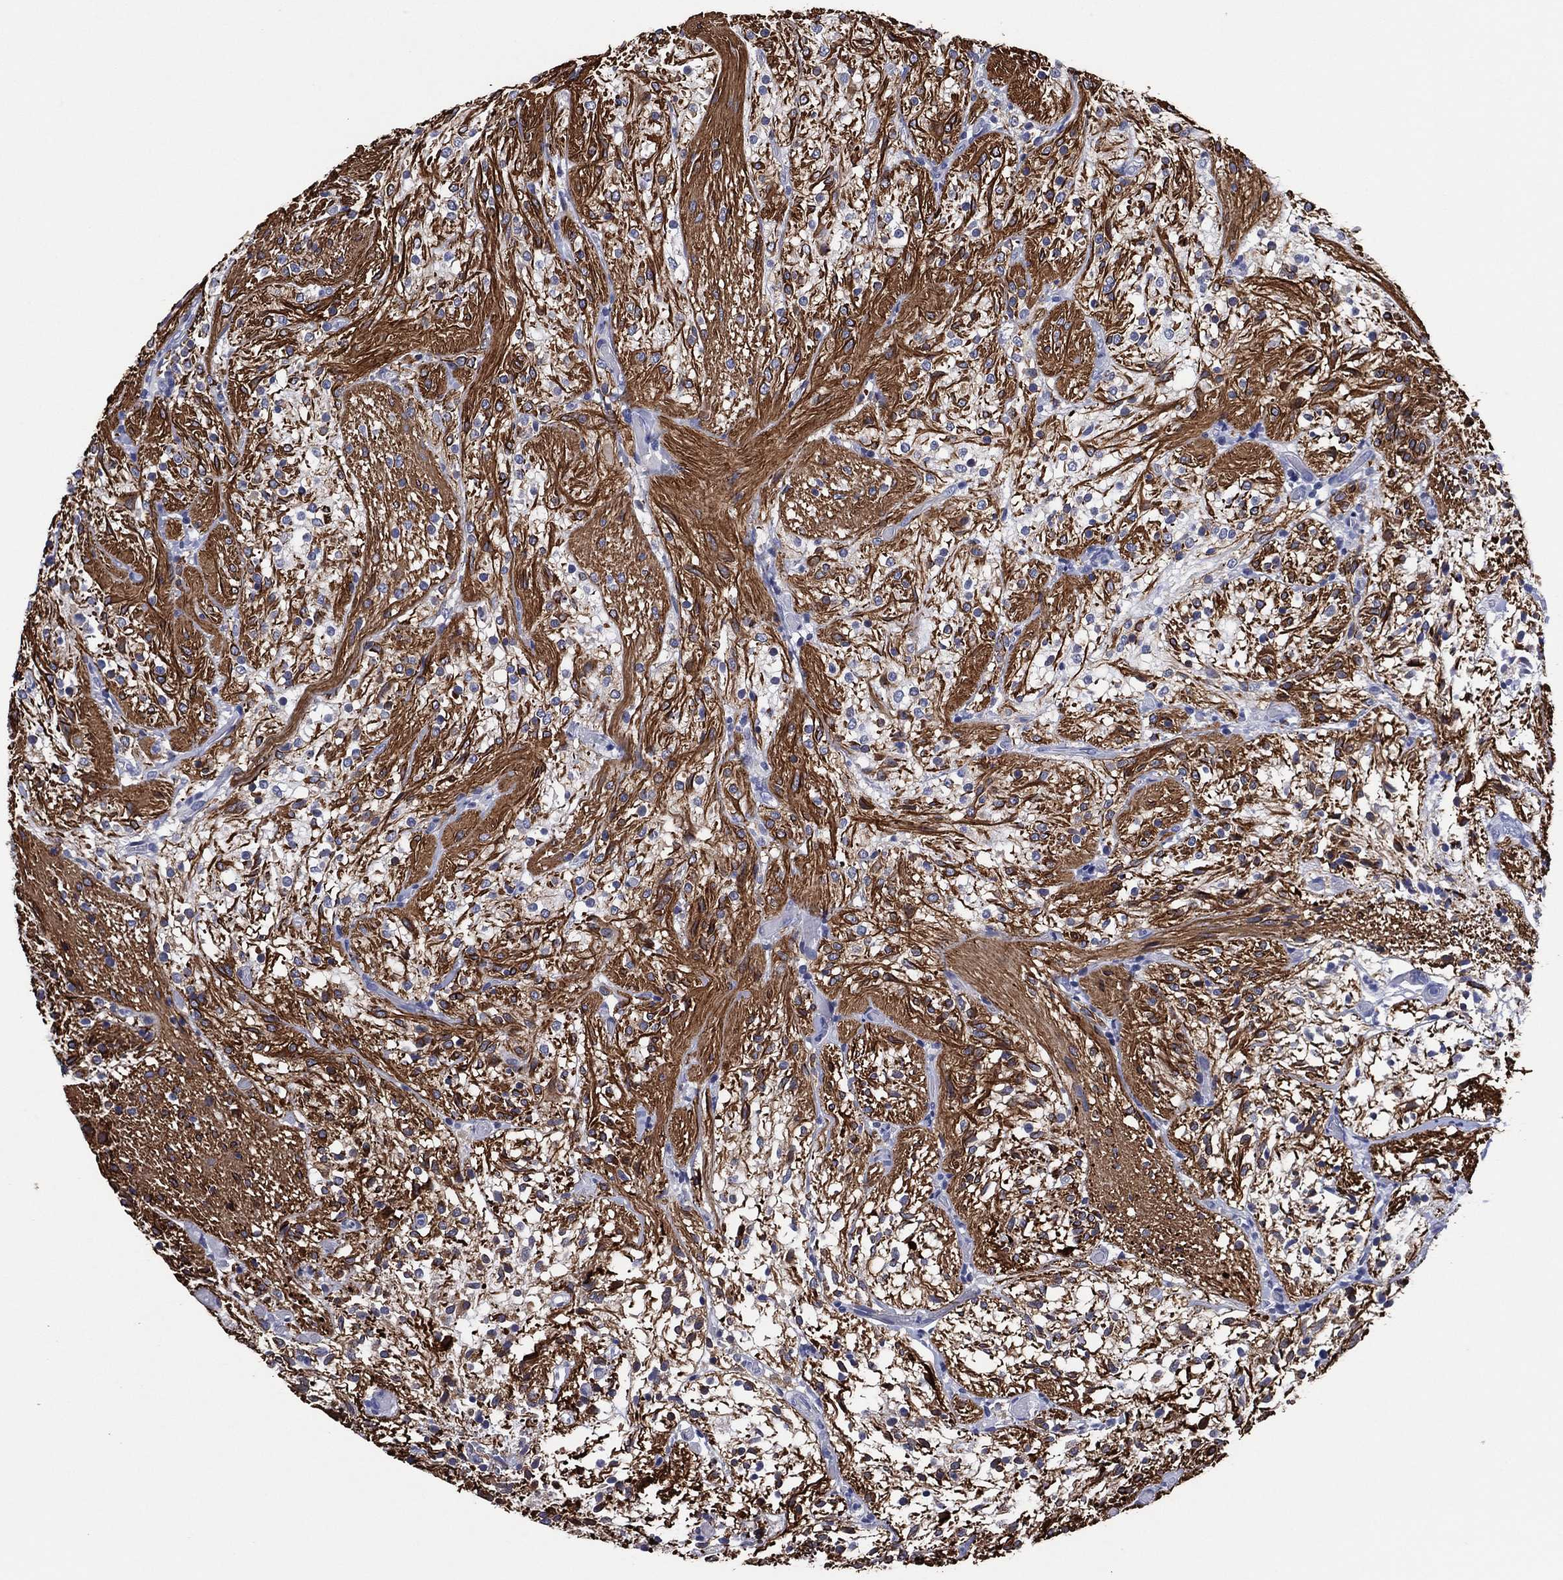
{"staining": {"intensity": "negative", "quantity": "none", "location": "none"}, "tissue": "glioma", "cell_type": "Tumor cells", "image_type": "cancer", "snomed": [{"axis": "morphology", "description": "Glioma, malignant, Low grade"}, {"axis": "topography", "description": "Brain"}], "caption": "Protein analysis of malignant low-grade glioma reveals no significant positivity in tumor cells. (DAB (3,3'-diaminobenzidine) immunohistochemistry, high magnification).", "gene": "CLIP3", "patient": {"sex": "male", "age": 3}}